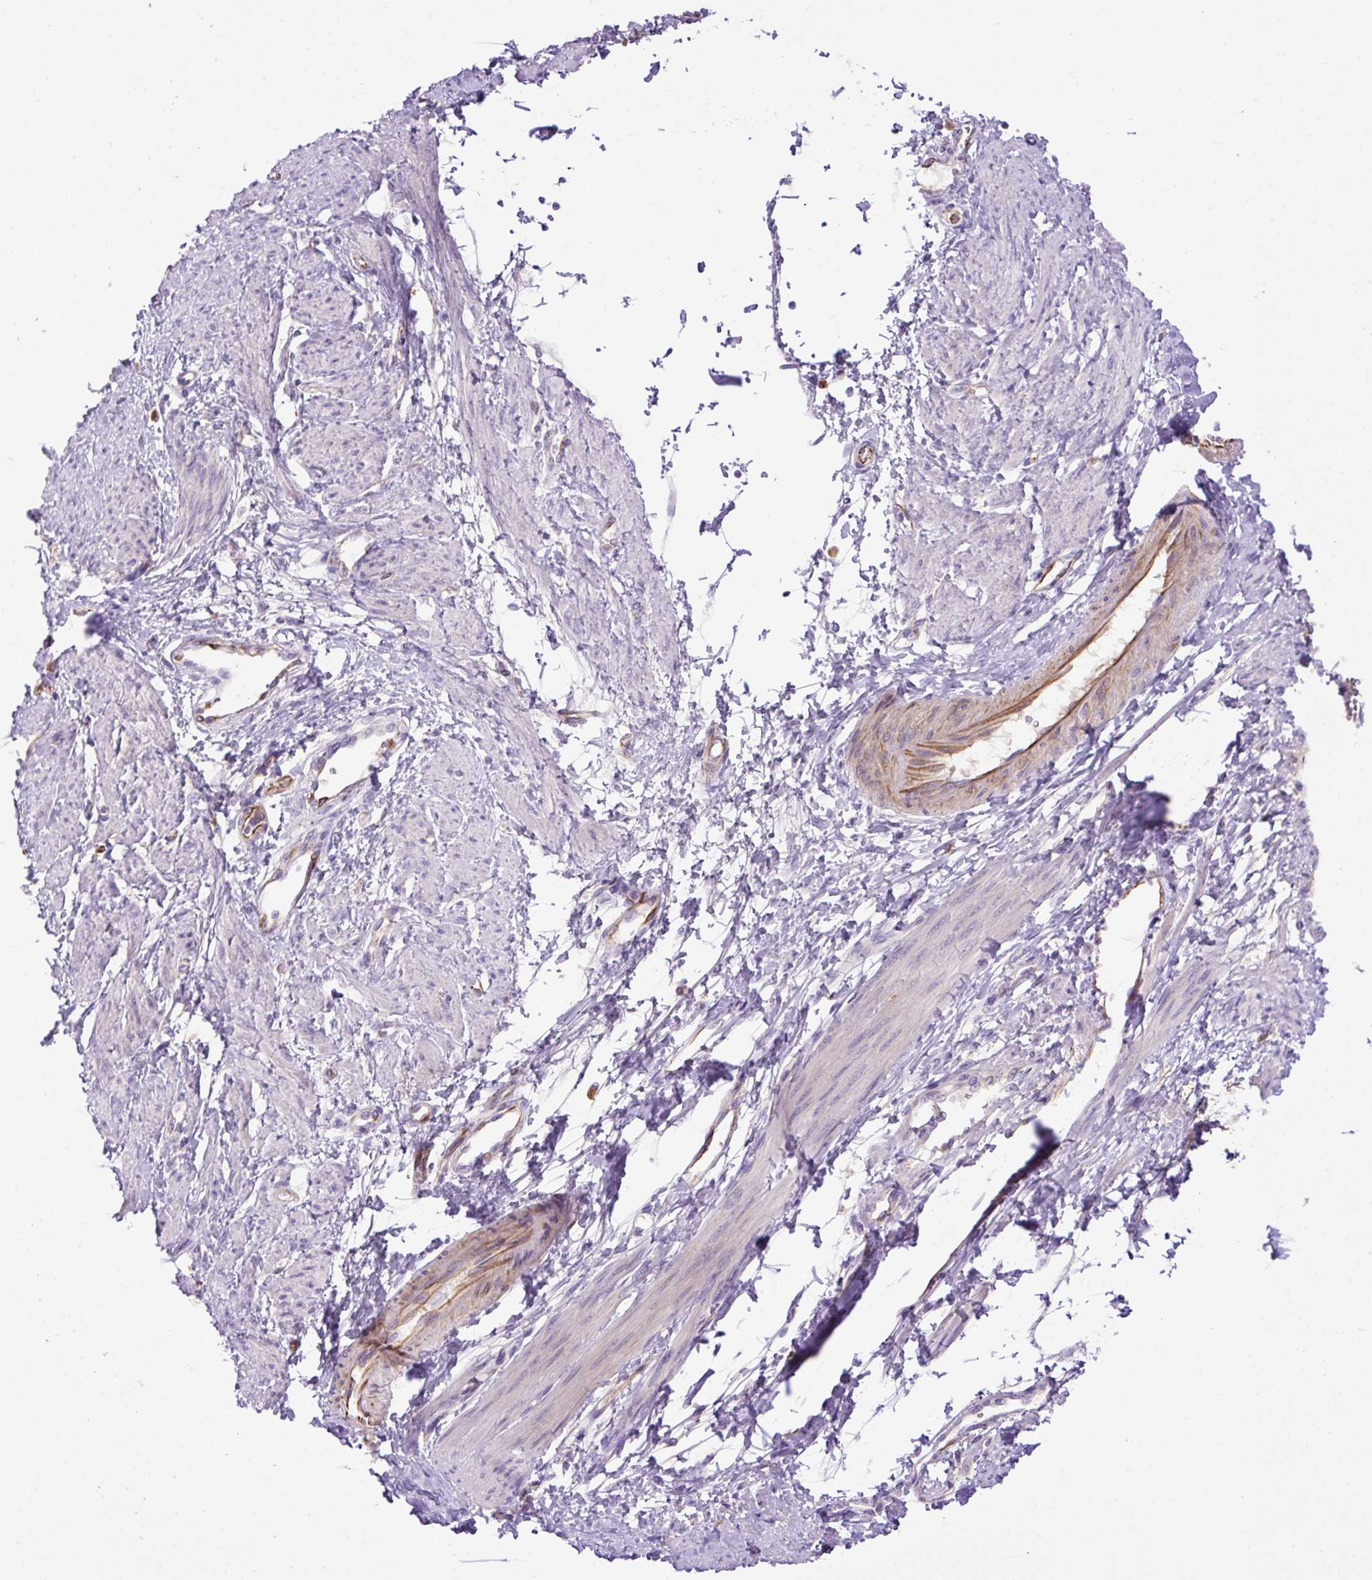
{"staining": {"intensity": "negative", "quantity": "none", "location": "none"}, "tissue": "smooth muscle", "cell_type": "Smooth muscle cells", "image_type": "normal", "snomed": [{"axis": "morphology", "description": "Normal tissue, NOS"}, {"axis": "topography", "description": "Smooth muscle"}, {"axis": "topography", "description": "Uterus"}], "caption": "Immunohistochemistry photomicrograph of unremarkable smooth muscle: smooth muscle stained with DAB (3,3'-diaminobenzidine) exhibits no significant protein staining in smooth muscle cells.", "gene": "SPTBN5", "patient": {"sex": "female", "age": 39}}